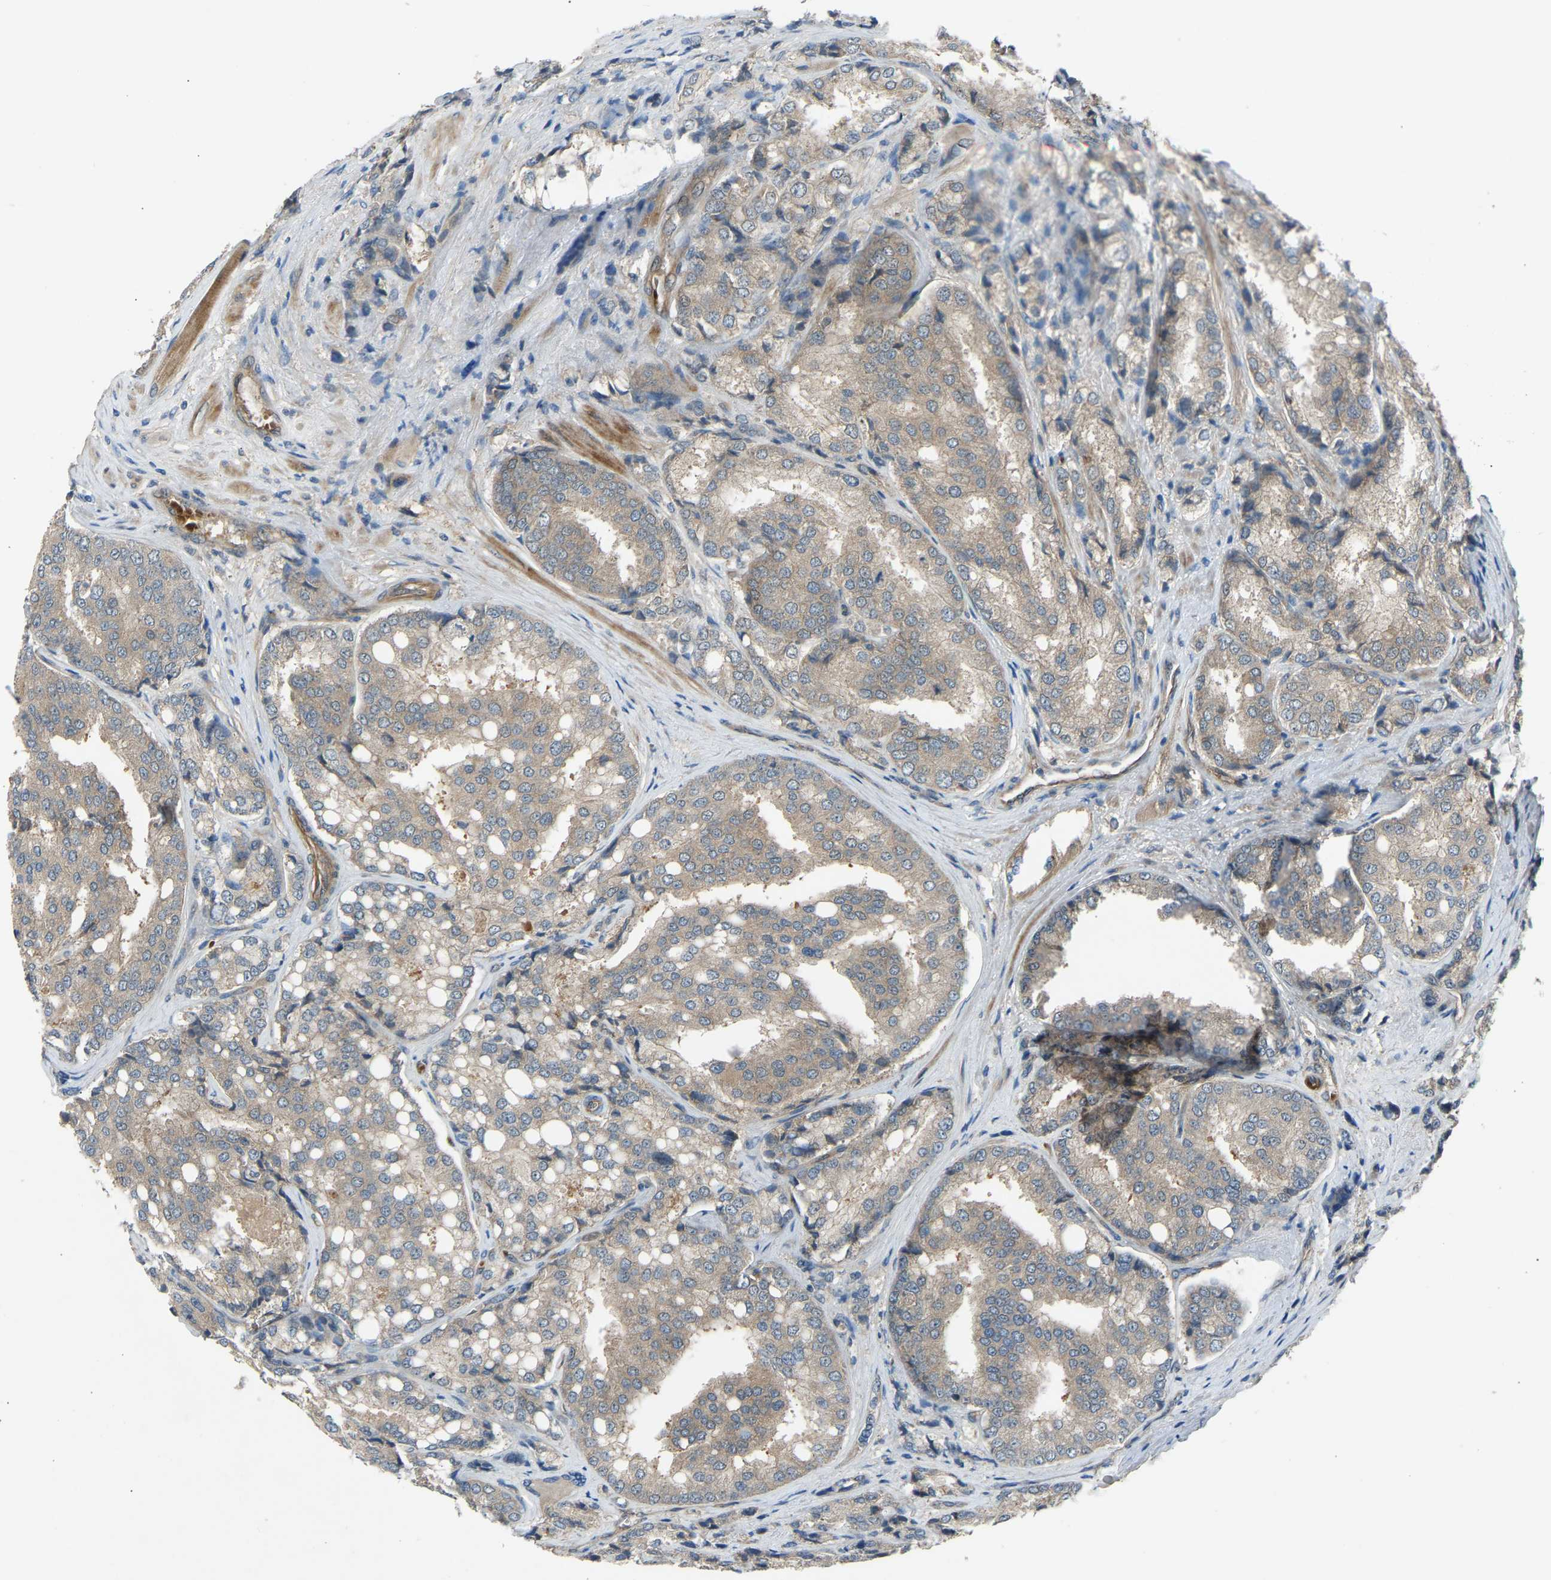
{"staining": {"intensity": "weak", "quantity": ">75%", "location": "cytoplasmic/membranous"}, "tissue": "prostate cancer", "cell_type": "Tumor cells", "image_type": "cancer", "snomed": [{"axis": "morphology", "description": "Adenocarcinoma, High grade"}, {"axis": "topography", "description": "Prostate"}], "caption": "High-grade adenocarcinoma (prostate) stained with a brown dye exhibits weak cytoplasmic/membranous positive positivity in about >75% of tumor cells.", "gene": "GAS2L1", "patient": {"sex": "male", "age": 50}}